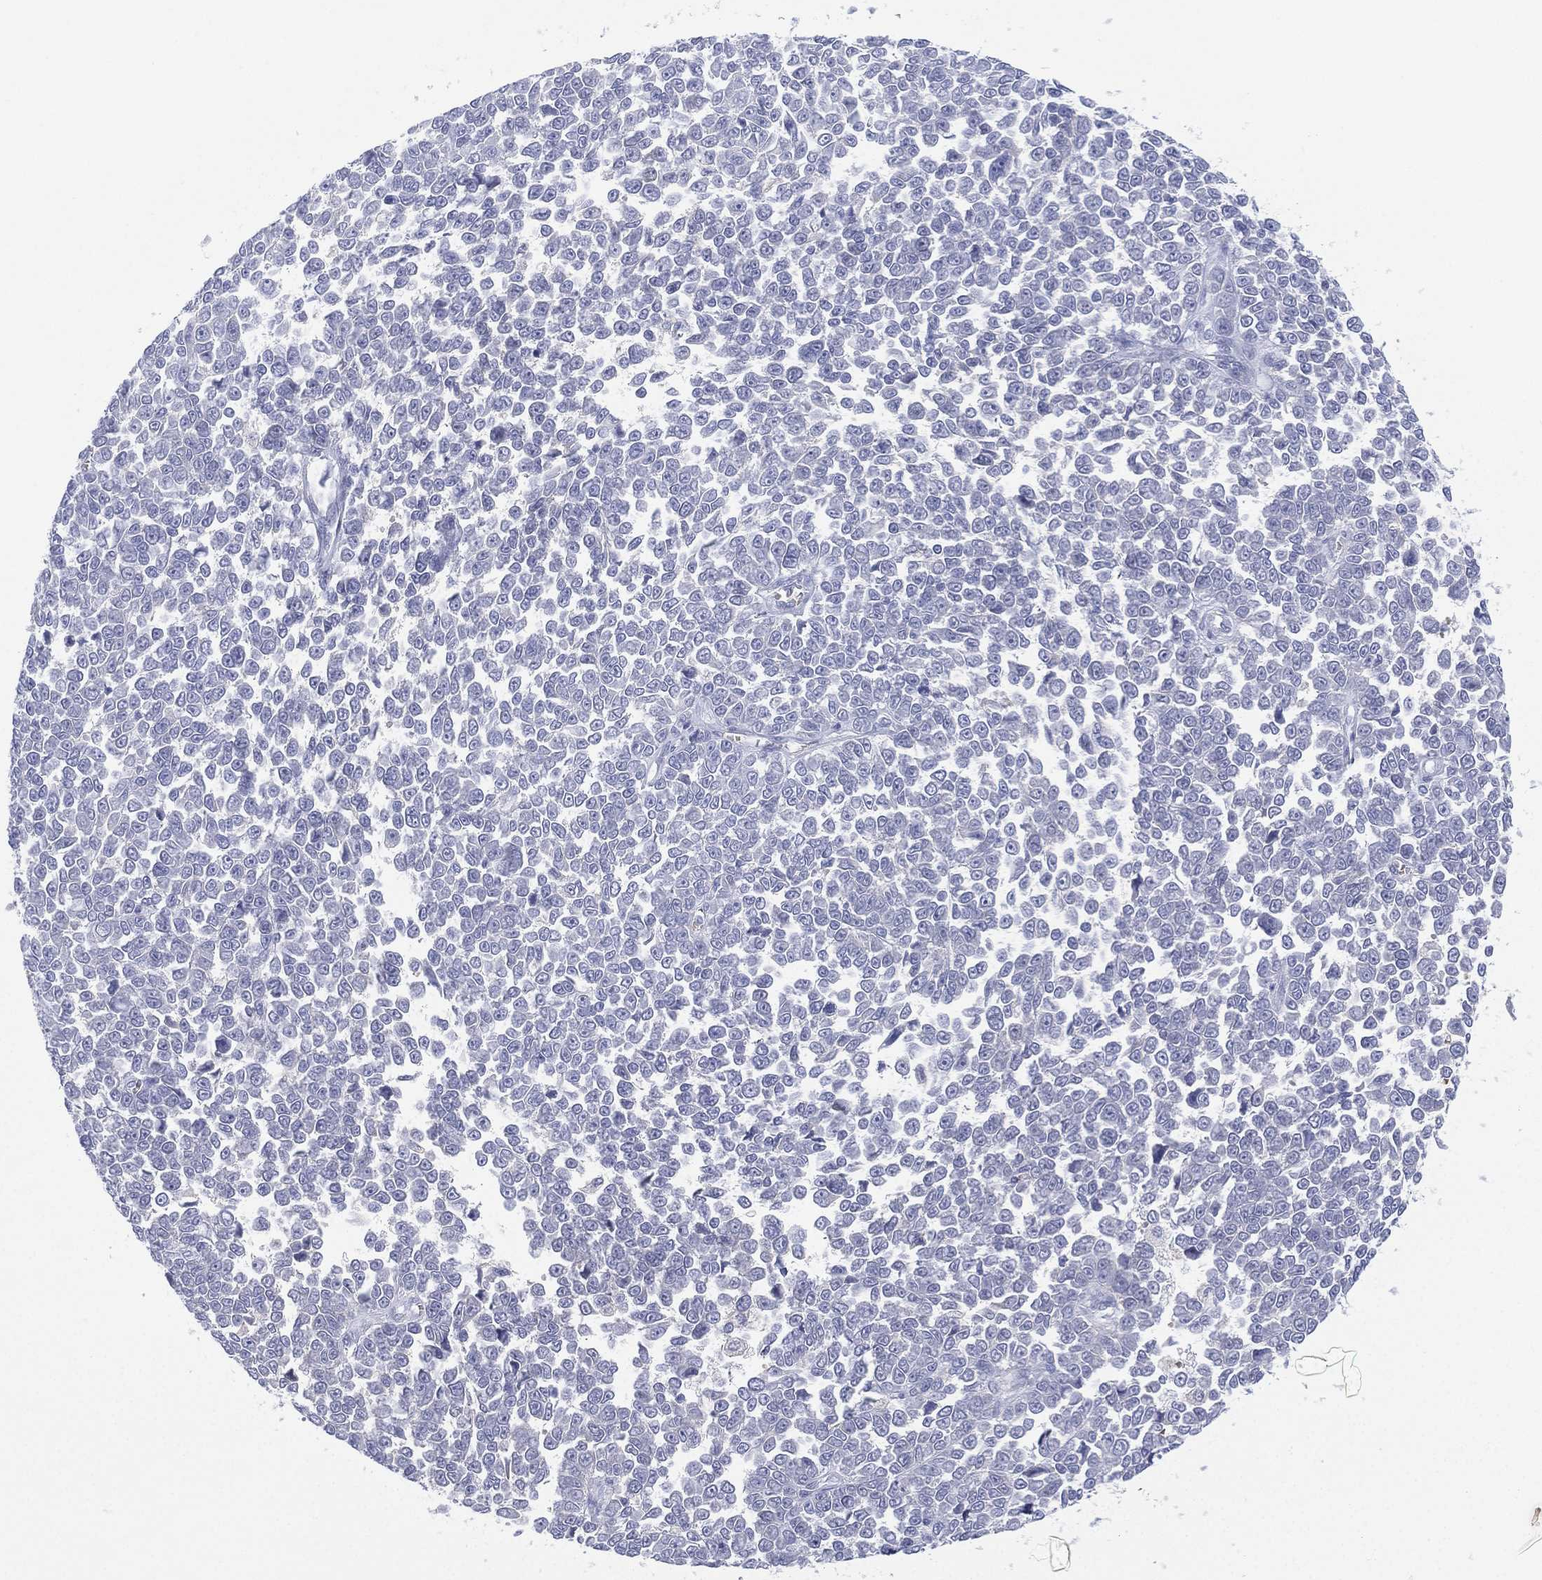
{"staining": {"intensity": "negative", "quantity": "none", "location": "none"}, "tissue": "melanoma", "cell_type": "Tumor cells", "image_type": "cancer", "snomed": [{"axis": "morphology", "description": "Malignant melanoma, NOS"}, {"axis": "topography", "description": "Skin"}], "caption": "Immunohistochemical staining of malignant melanoma shows no significant staining in tumor cells.", "gene": "CYP2D6", "patient": {"sex": "female", "age": 95}}